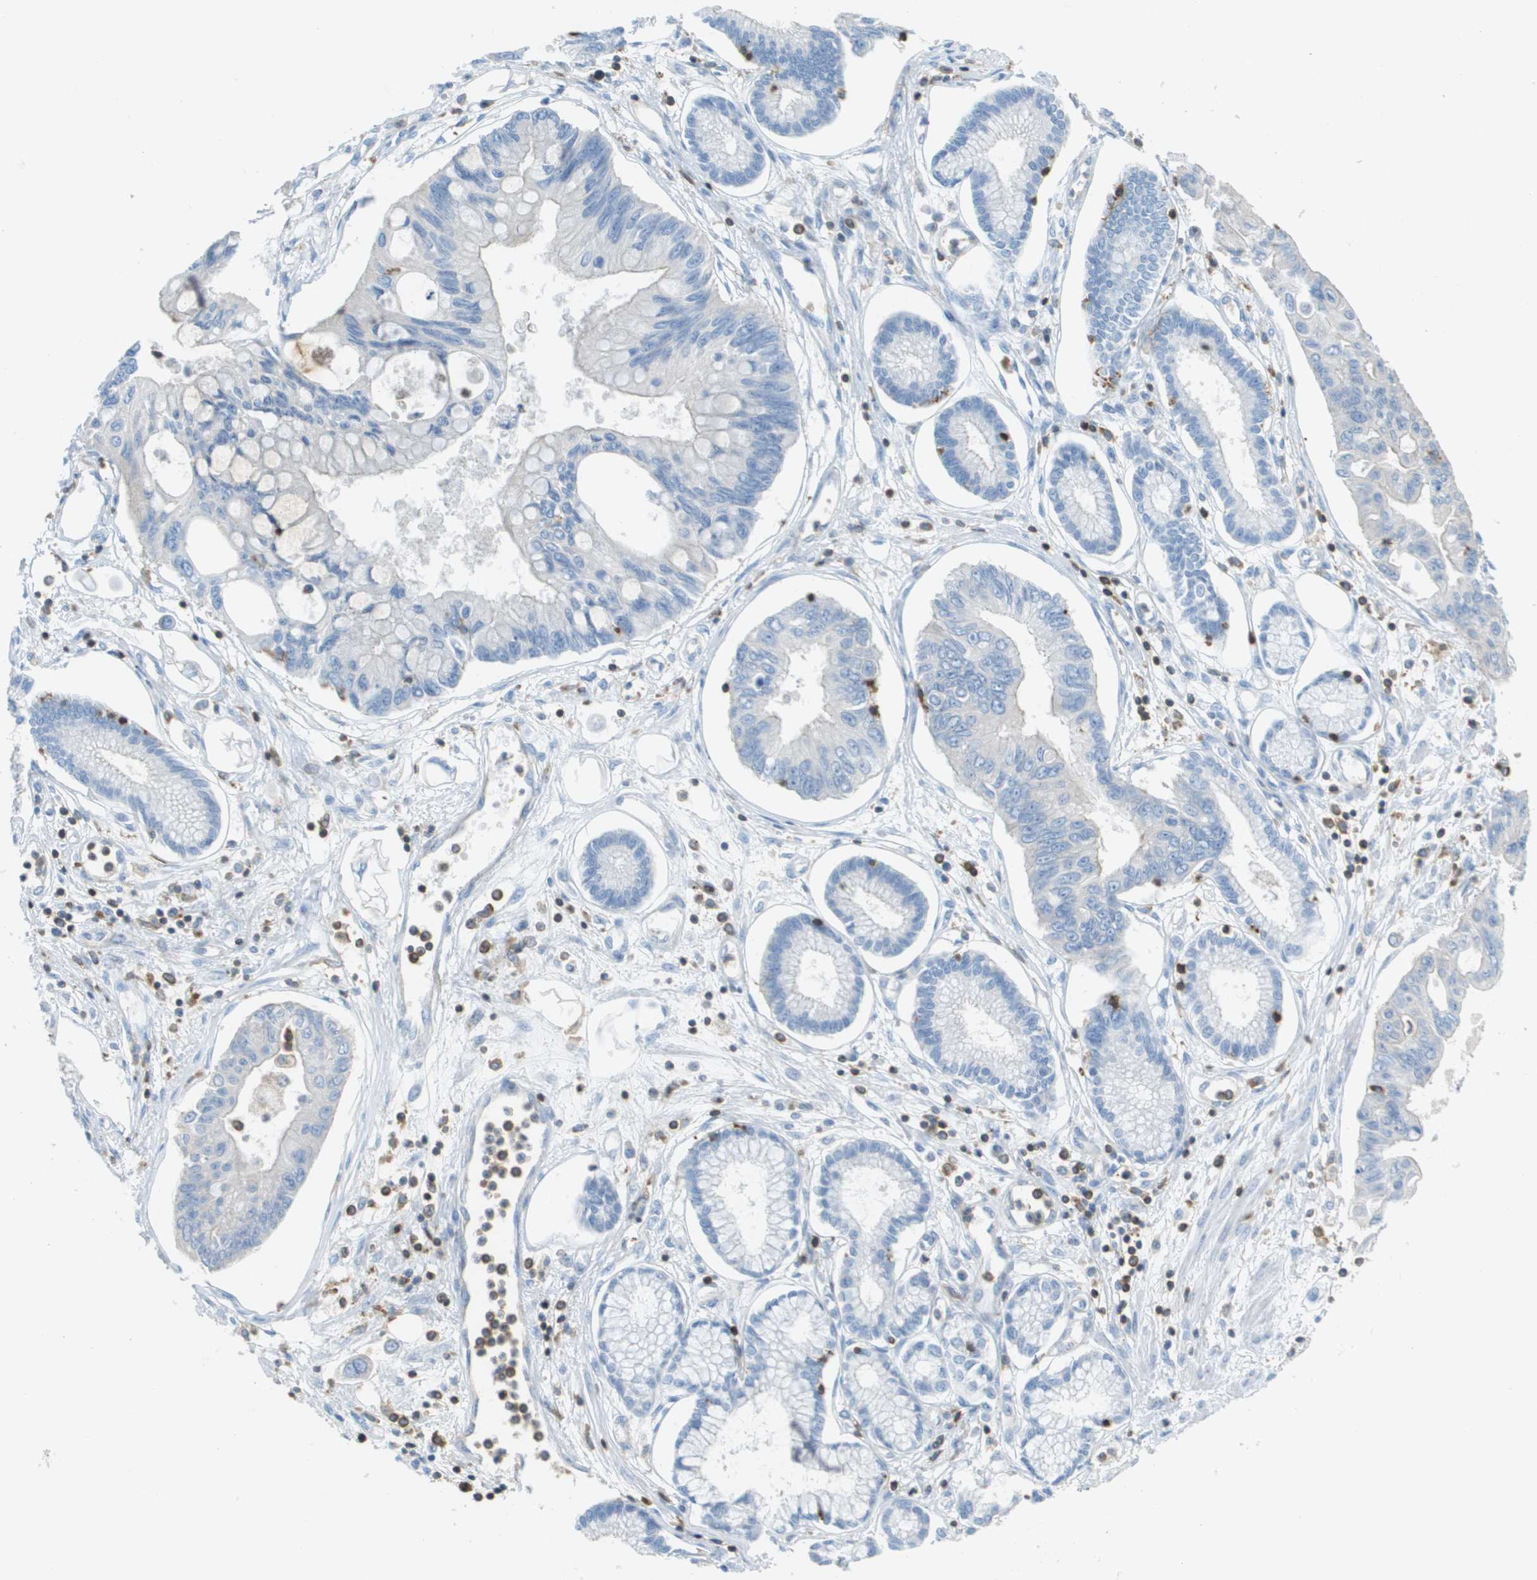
{"staining": {"intensity": "negative", "quantity": "none", "location": "none"}, "tissue": "pancreatic cancer", "cell_type": "Tumor cells", "image_type": "cancer", "snomed": [{"axis": "morphology", "description": "Adenocarcinoma, NOS"}, {"axis": "topography", "description": "Pancreas"}], "caption": "Micrograph shows no significant protein positivity in tumor cells of pancreatic cancer (adenocarcinoma).", "gene": "APBB1IP", "patient": {"sex": "female", "age": 77}}